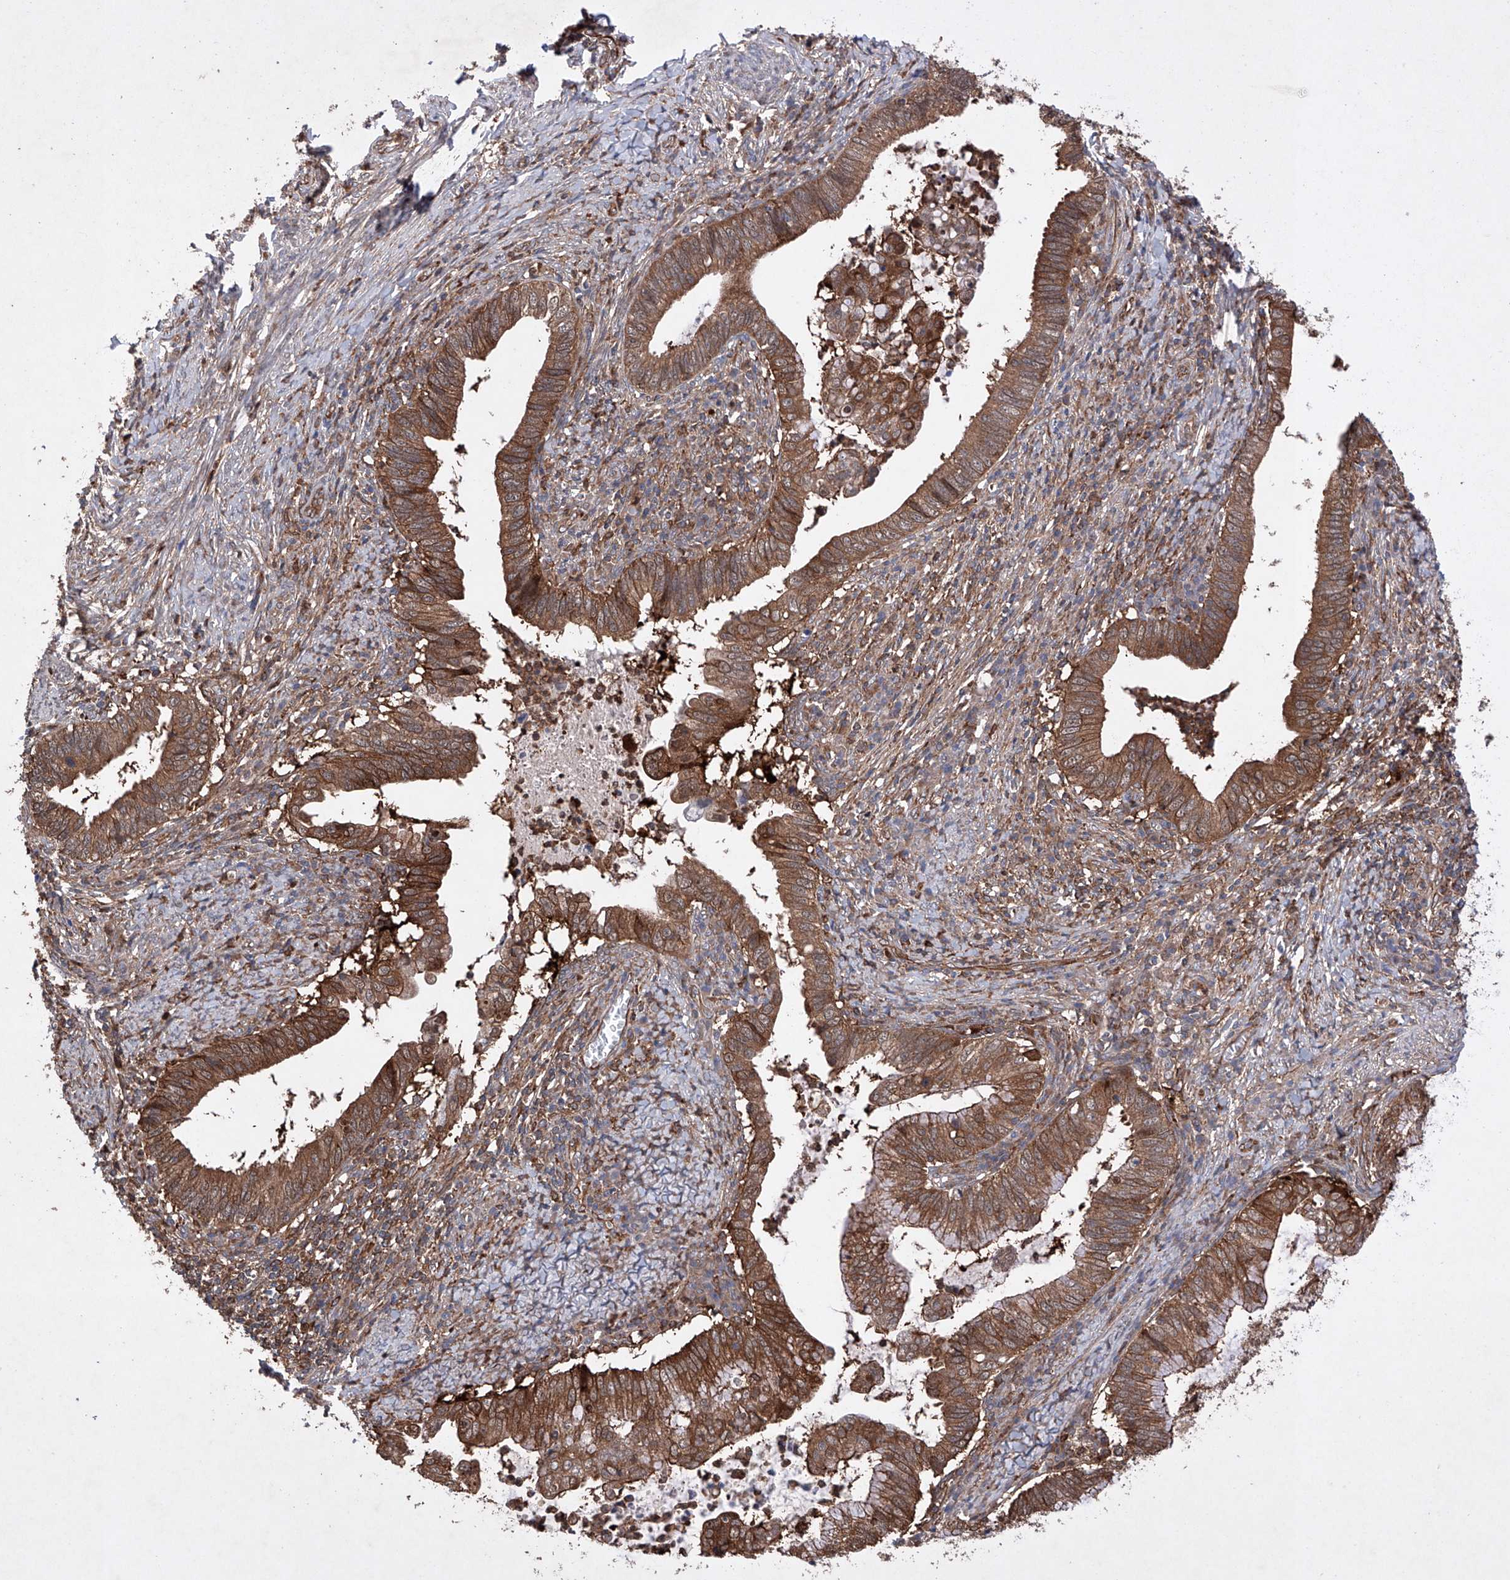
{"staining": {"intensity": "moderate", "quantity": ">75%", "location": "cytoplasmic/membranous"}, "tissue": "cervical cancer", "cell_type": "Tumor cells", "image_type": "cancer", "snomed": [{"axis": "morphology", "description": "Adenocarcinoma, NOS"}, {"axis": "topography", "description": "Cervix"}], "caption": "Moderate cytoplasmic/membranous positivity for a protein is present in approximately >75% of tumor cells of cervical cancer (adenocarcinoma) using immunohistochemistry.", "gene": "TIMM23", "patient": {"sex": "female", "age": 36}}